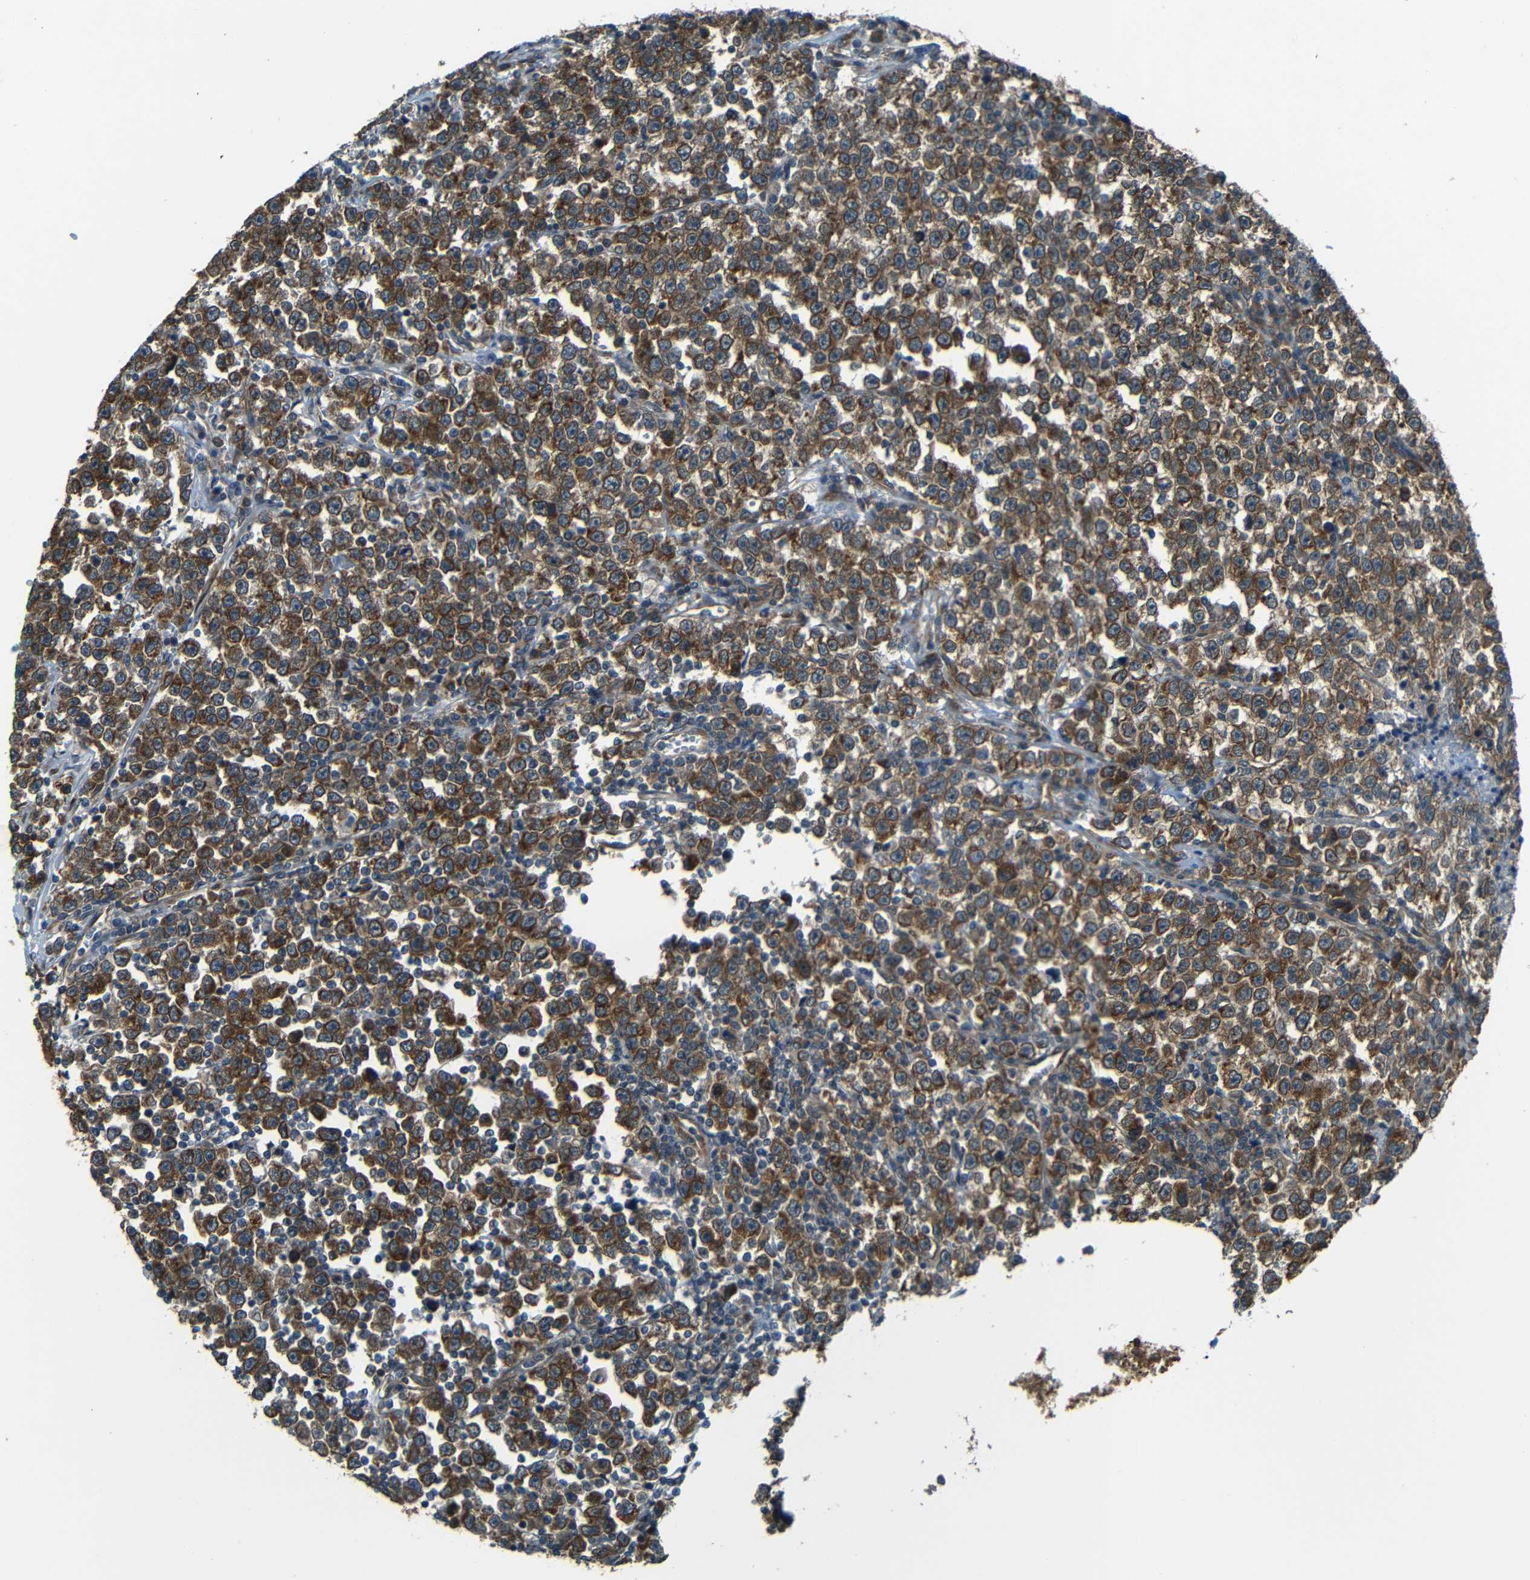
{"staining": {"intensity": "strong", "quantity": "25%-75%", "location": "cytoplasmic/membranous"}, "tissue": "testis cancer", "cell_type": "Tumor cells", "image_type": "cancer", "snomed": [{"axis": "morphology", "description": "Seminoma, NOS"}, {"axis": "topography", "description": "Testis"}], "caption": "Immunohistochemistry staining of testis cancer (seminoma), which shows high levels of strong cytoplasmic/membranous expression in approximately 25%-75% of tumor cells indicating strong cytoplasmic/membranous protein staining. The staining was performed using DAB (brown) for protein detection and nuclei were counterstained in hematoxylin (blue).", "gene": "VAPB", "patient": {"sex": "male", "age": 43}}